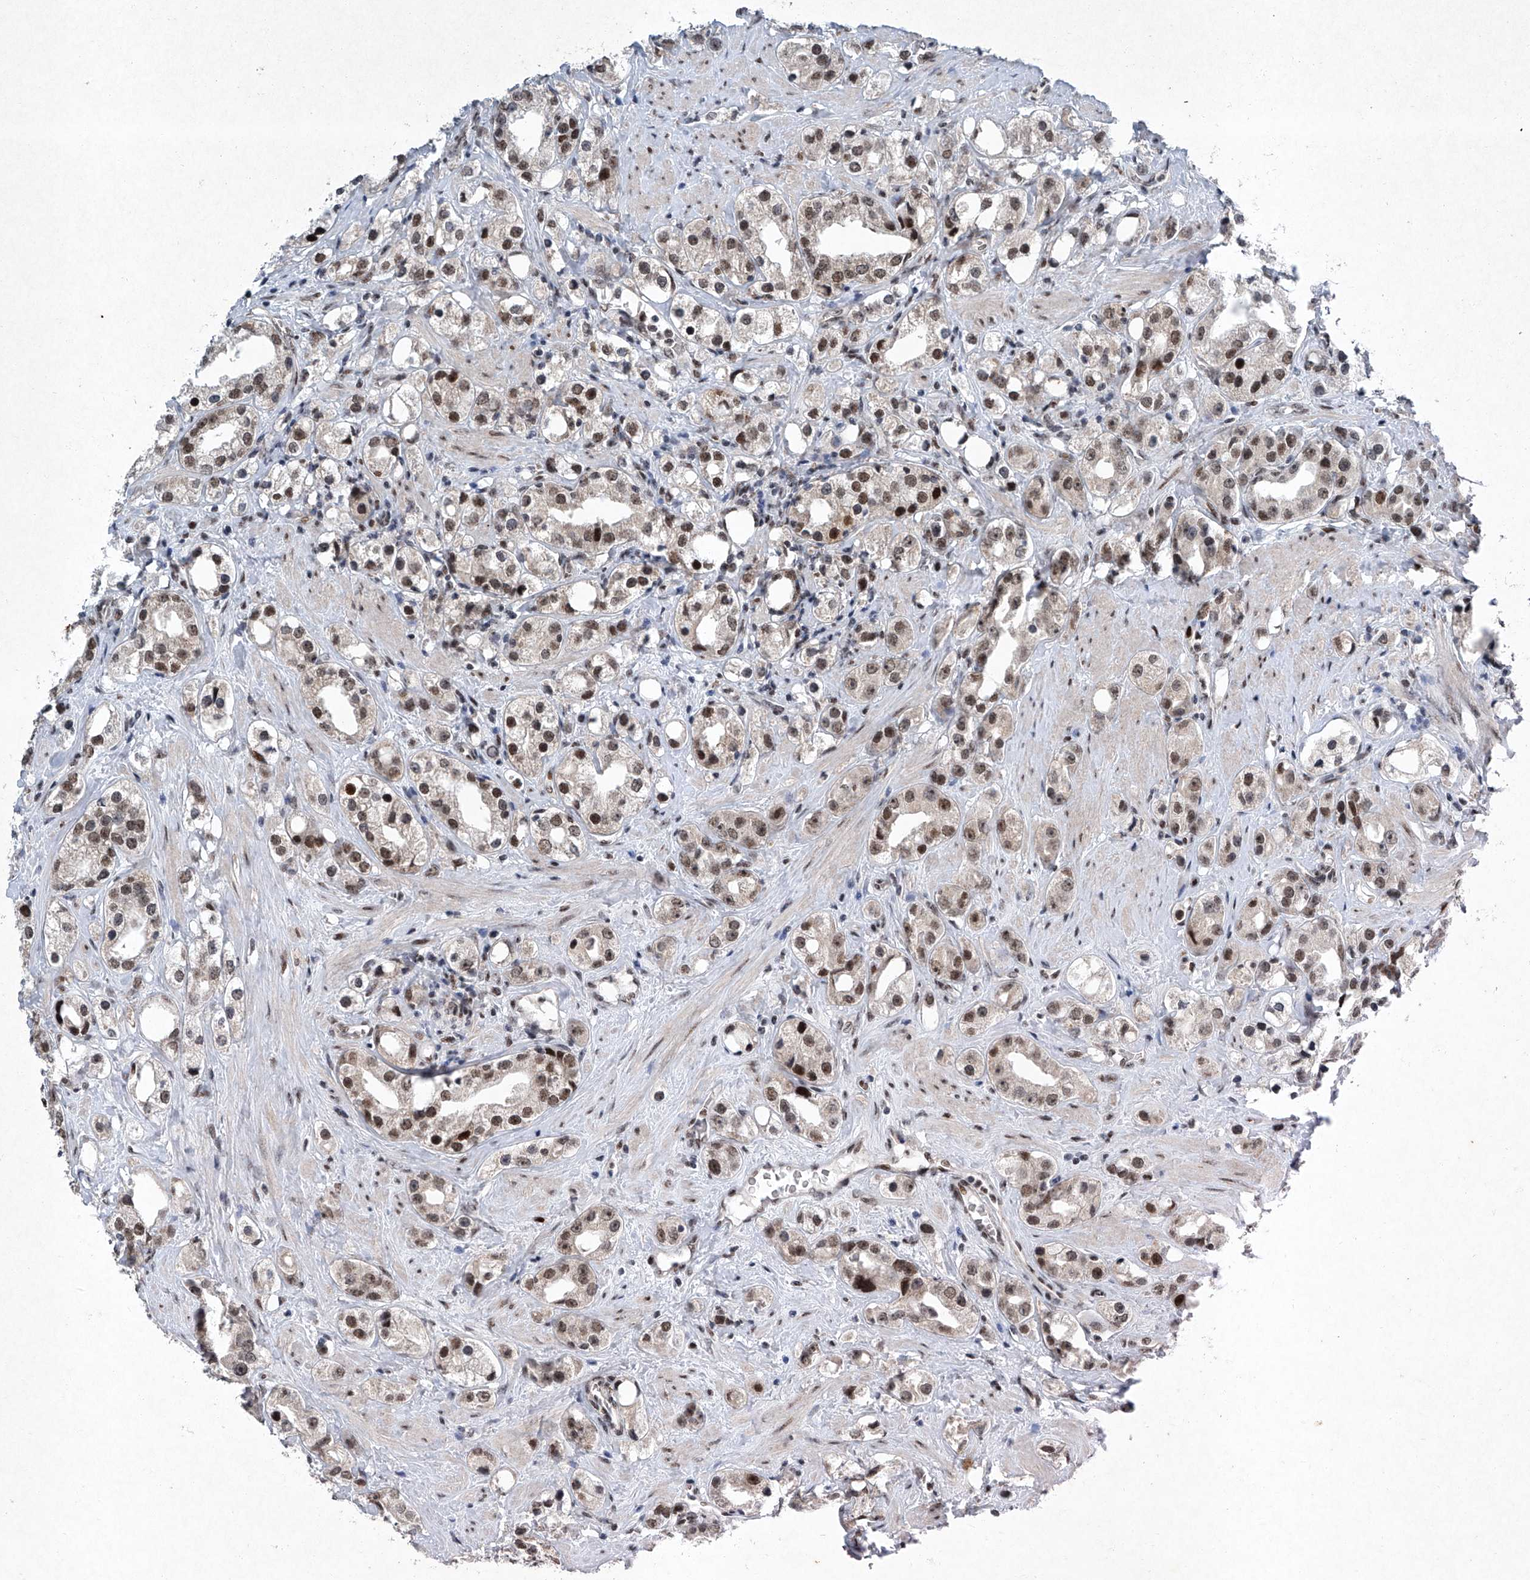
{"staining": {"intensity": "moderate", "quantity": ">75%", "location": "nuclear"}, "tissue": "prostate cancer", "cell_type": "Tumor cells", "image_type": "cancer", "snomed": [{"axis": "morphology", "description": "Adenocarcinoma, NOS"}, {"axis": "topography", "description": "Prostate"}], "caption": "Protein expression analysis of human prostate adenocarcinoma reveals moderate nuclear staining in approximately >75% of tumor cells.", "gene": "TFDP1", "patient": {"sex": "male", "age": 79}}